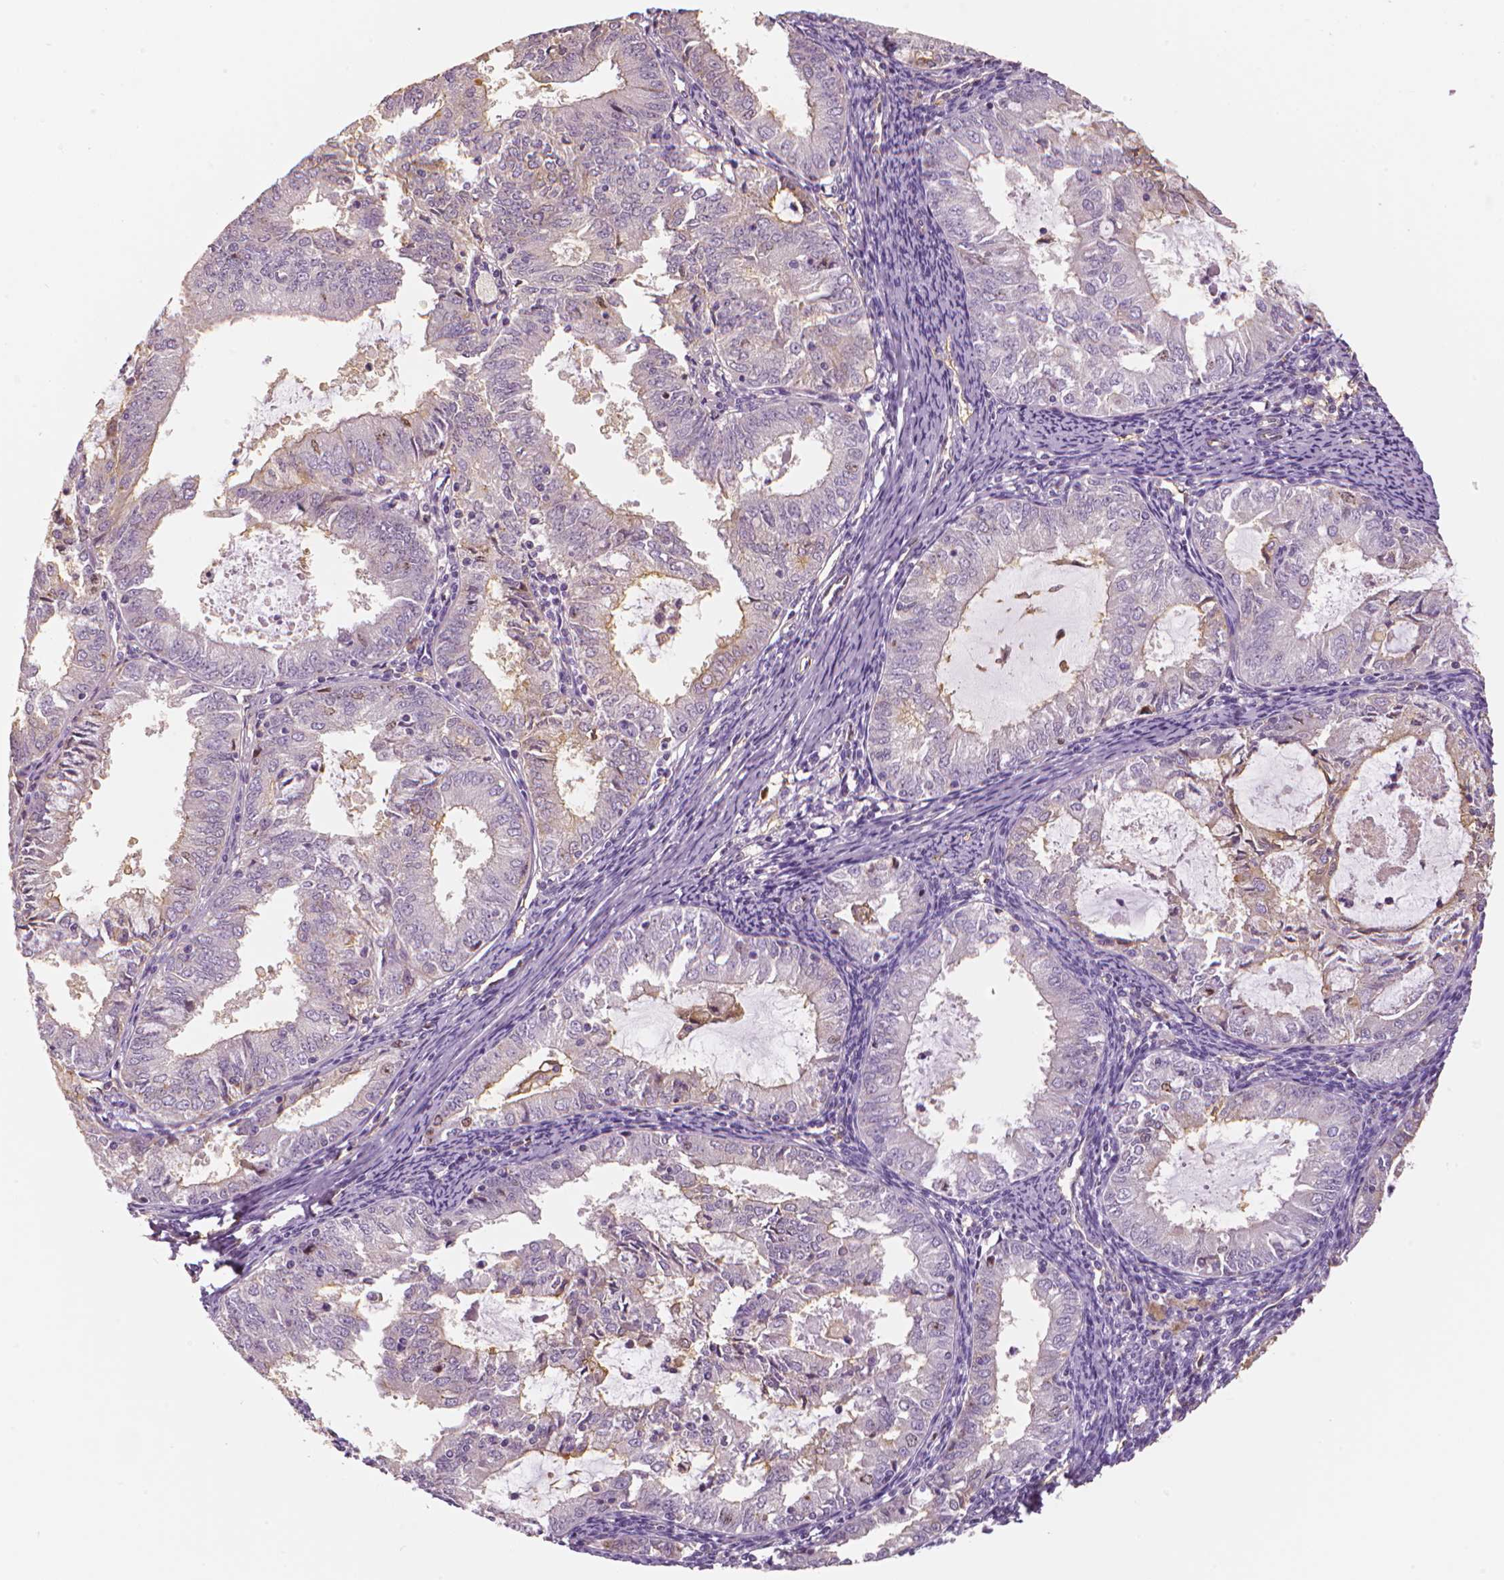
{"staining": {"intensity": "weak", "quantity": "<25%", "location": "cytoplasmic/membranous"}, "tissue": "endometrial cancer", "cell_type": "Tumor cells", "image_type": "cancer", "snomed": [{"axis": "morphology", "description": "Adenocarcinoma, NOS"}, {"axis": "topography", "description": "Endometrium"}], "caption": "DAB (3,3'-diaminobenzidine) immunohistochemical staining of adenocarcinoma (endometrial) shows no significant staining in tumor cells.", "gene": "MKI67", "patient": {"sex": "female", "age": 57}}